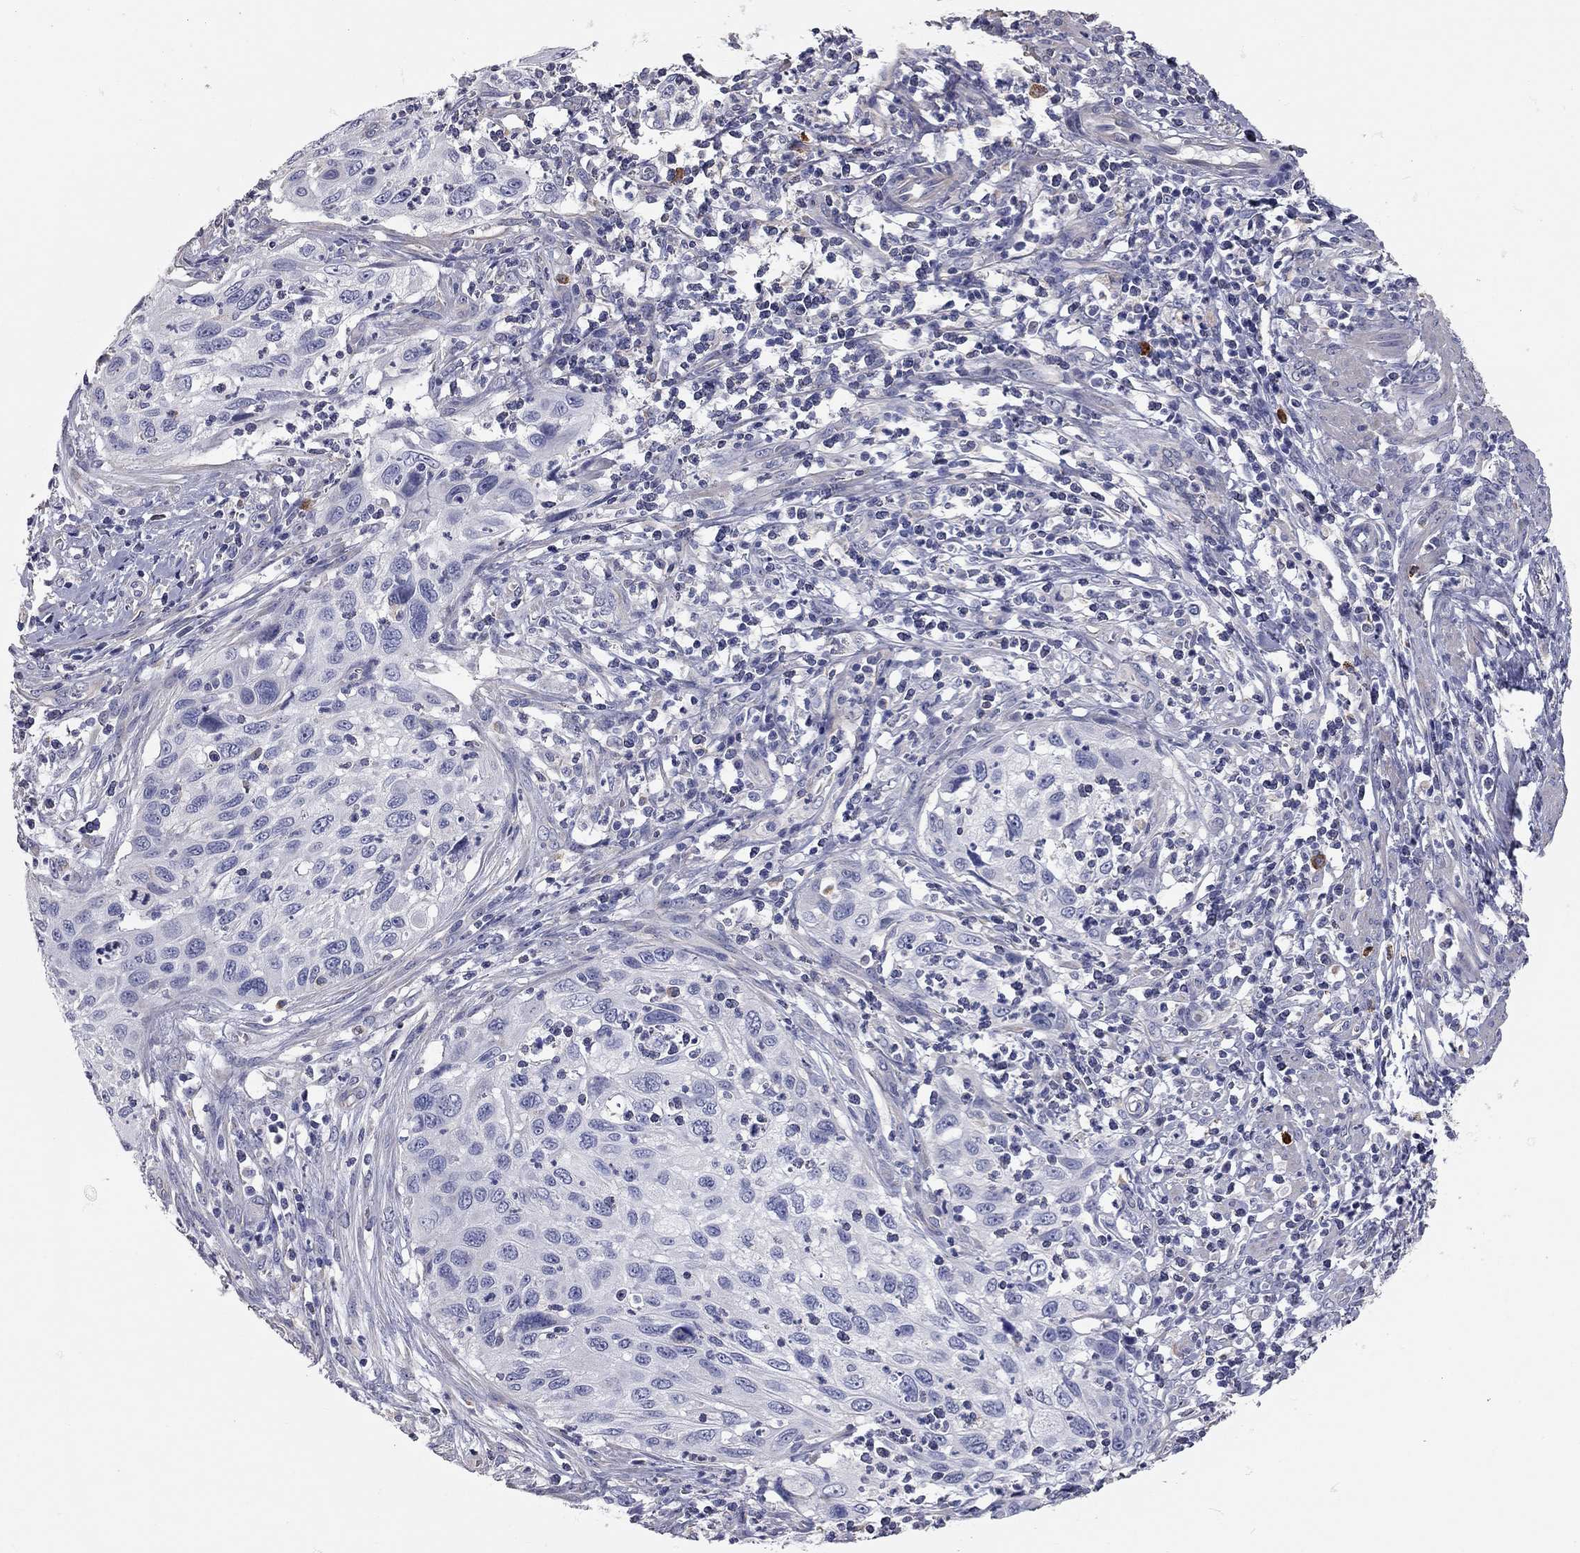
{"staining": {"intensity": "negative", "quantity": "none", "location": "none"}, "tissue": "cervical cancer", "cell_type": "Tumor cells", "image_type": "cancer", "snomed": [{"axis": "morphology", "description": "Squamous cell carcinoma, NOS"}, {"axis": "topography", "description": "Cervix"}], "caption": "This is a histopathology image of immunohistochemistry staining of cervical cancer (squamous cell carcinoma), which shows no positivity in tumor cells. The staining was performed using DAB to visualize the protein expression in brown, while the nuclei were stained in blue with hematoxylin (Magnification: 20x).", "gene": "C10orf90", "patient": {"sex": "female", "age": 70}}